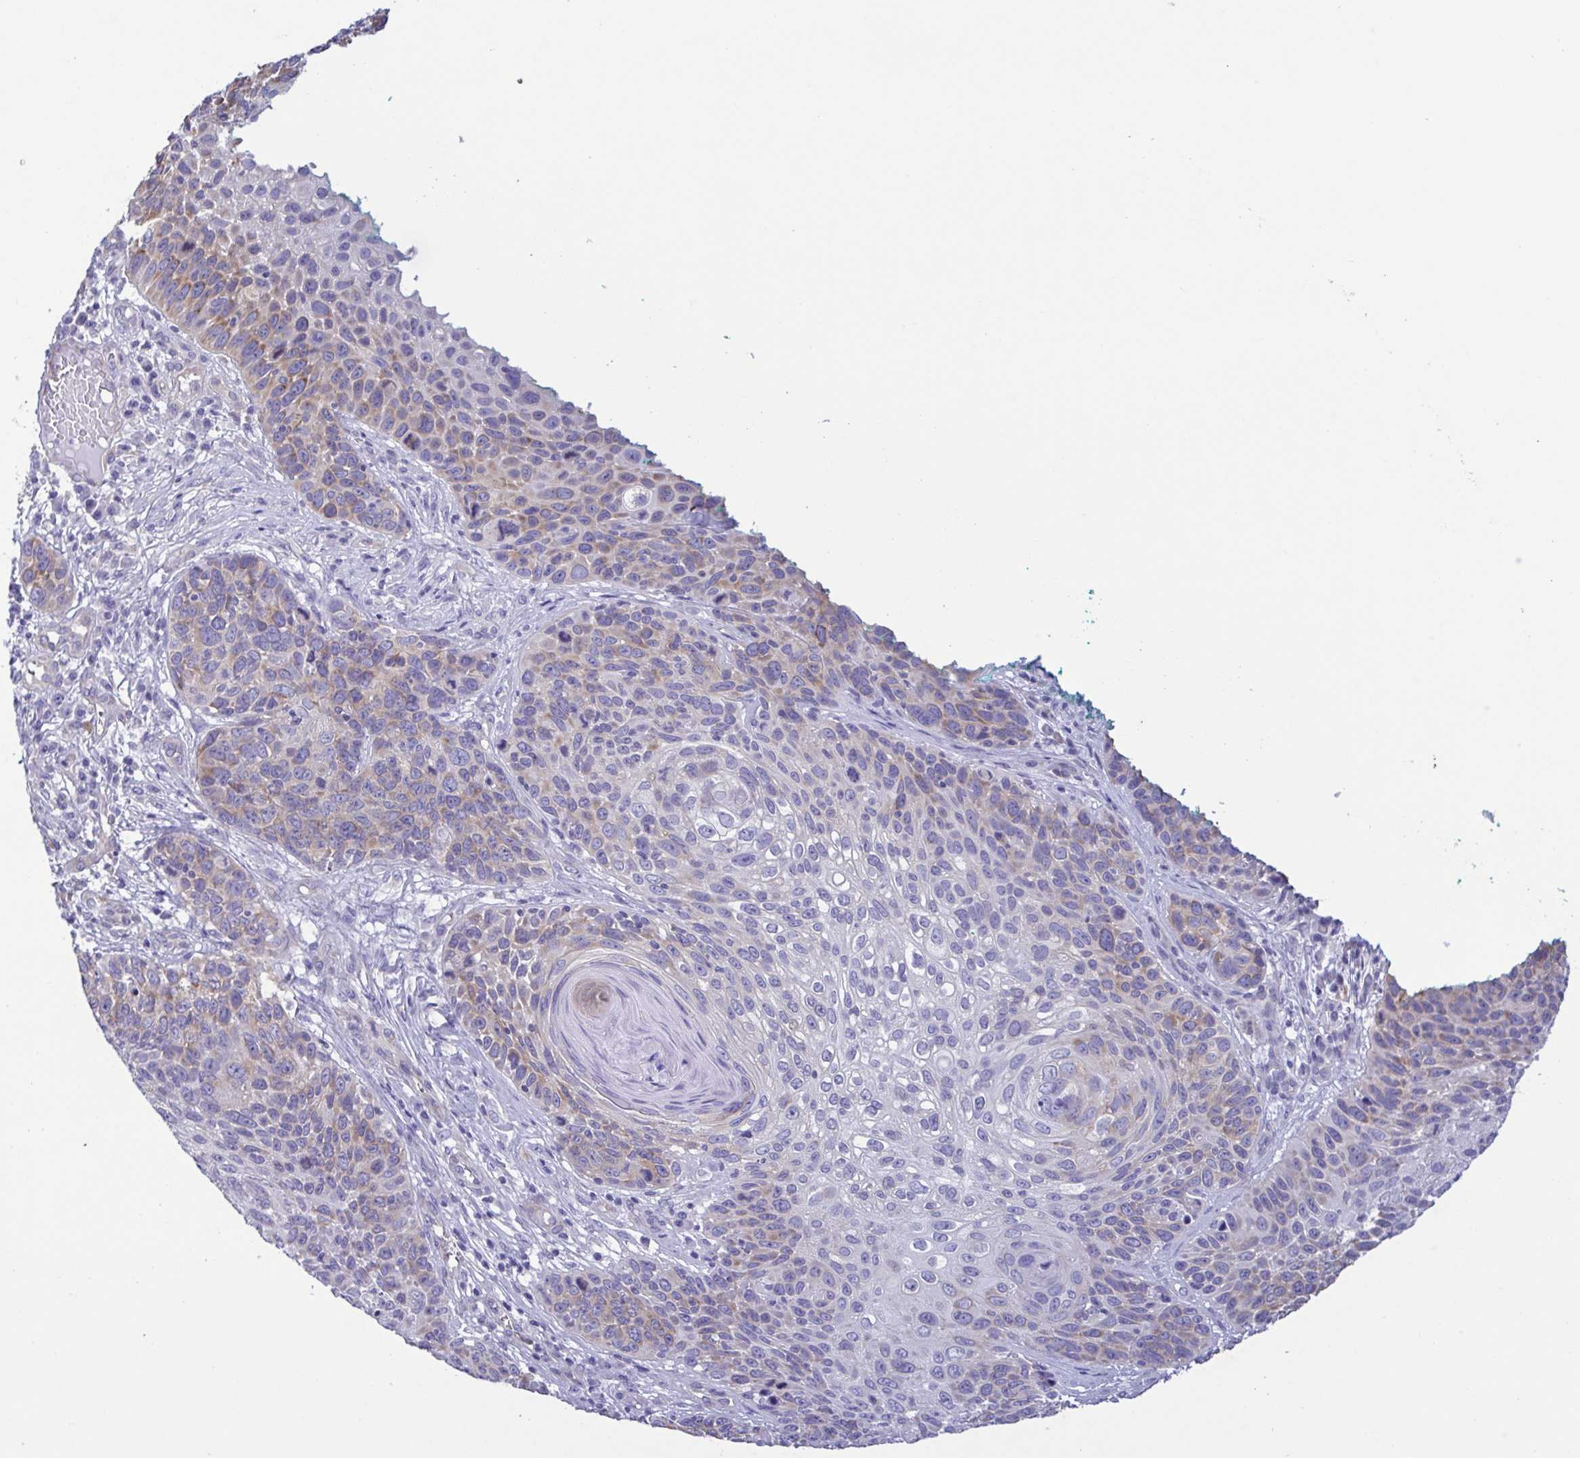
{"staining": {"intensity": "weak", "quantity": "<25%", "location": "cytoplasmic/membranous"}, "tissue": "skin cancer", "cell_type": "Tumor cells", "image_type": "cancer", "snomed": [{"axis": "morphology", "description": "Squamous cell carcinoma, NOS"}, {"axis": "topography", "description": "Skin"}], "caption": "A histopathology image of human skin cancer is negative for staining in tumor cells.", "gene": "TNNI3", "patient": {"sex": "male", "age": 92}}